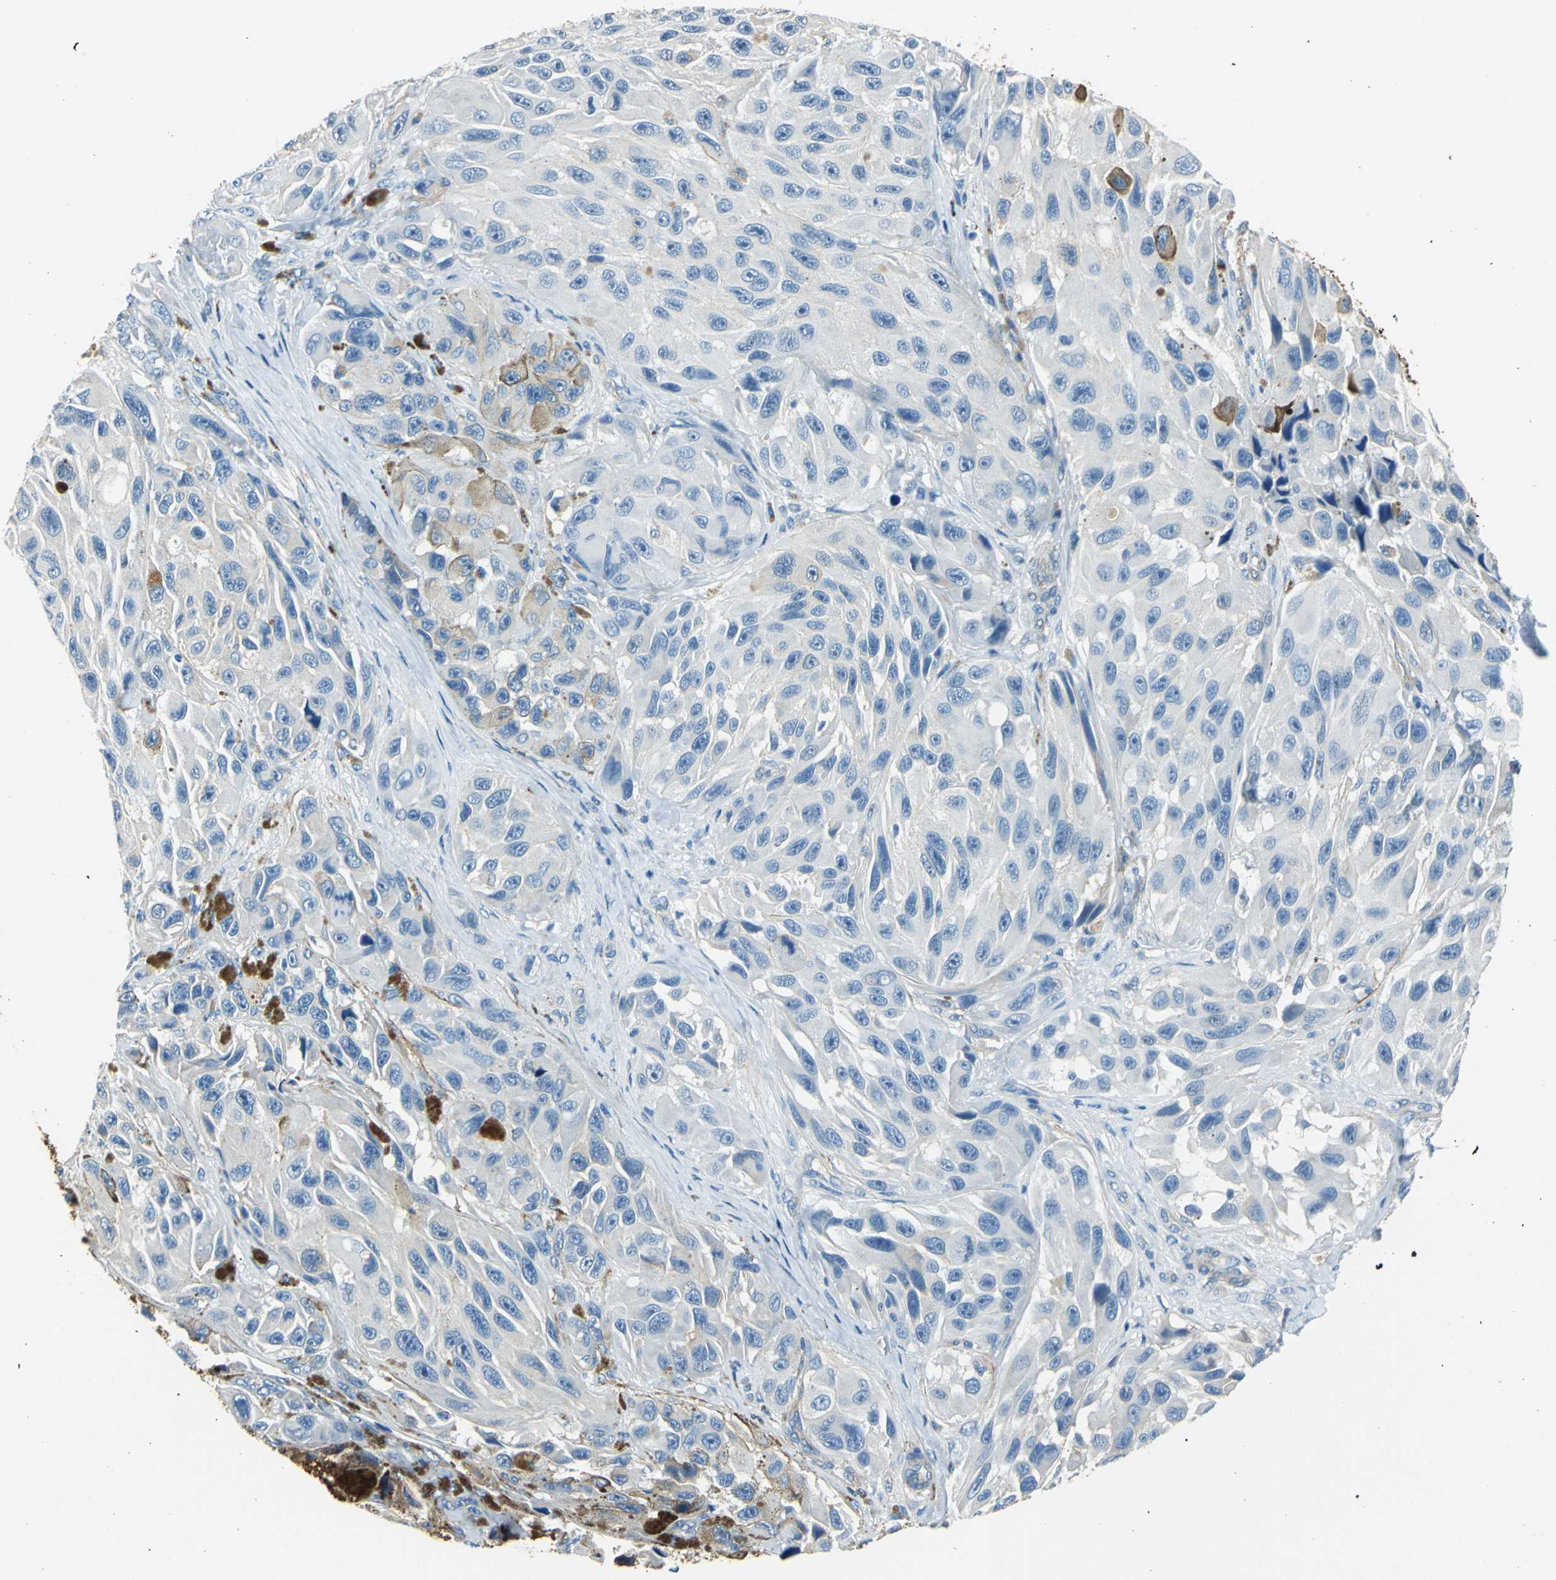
{"staining": {"intensity": "negative", "quantity": "none", "location": "none"}, "tissue": "melanoma", "cell_type": "Tumor cells", "image_type": "cancer", "snomed": [{"axis": "morphology", "description": "Malignant melanoma, NOS"}, {"axis": "topography", "description": "Skin"}], "caption": "Malignant melanoma was stained to show a protein in brown. There is no significant staining in tumor cells.", "gene": "AKAP12", "patient": {"sex": "female", "age": 73}}